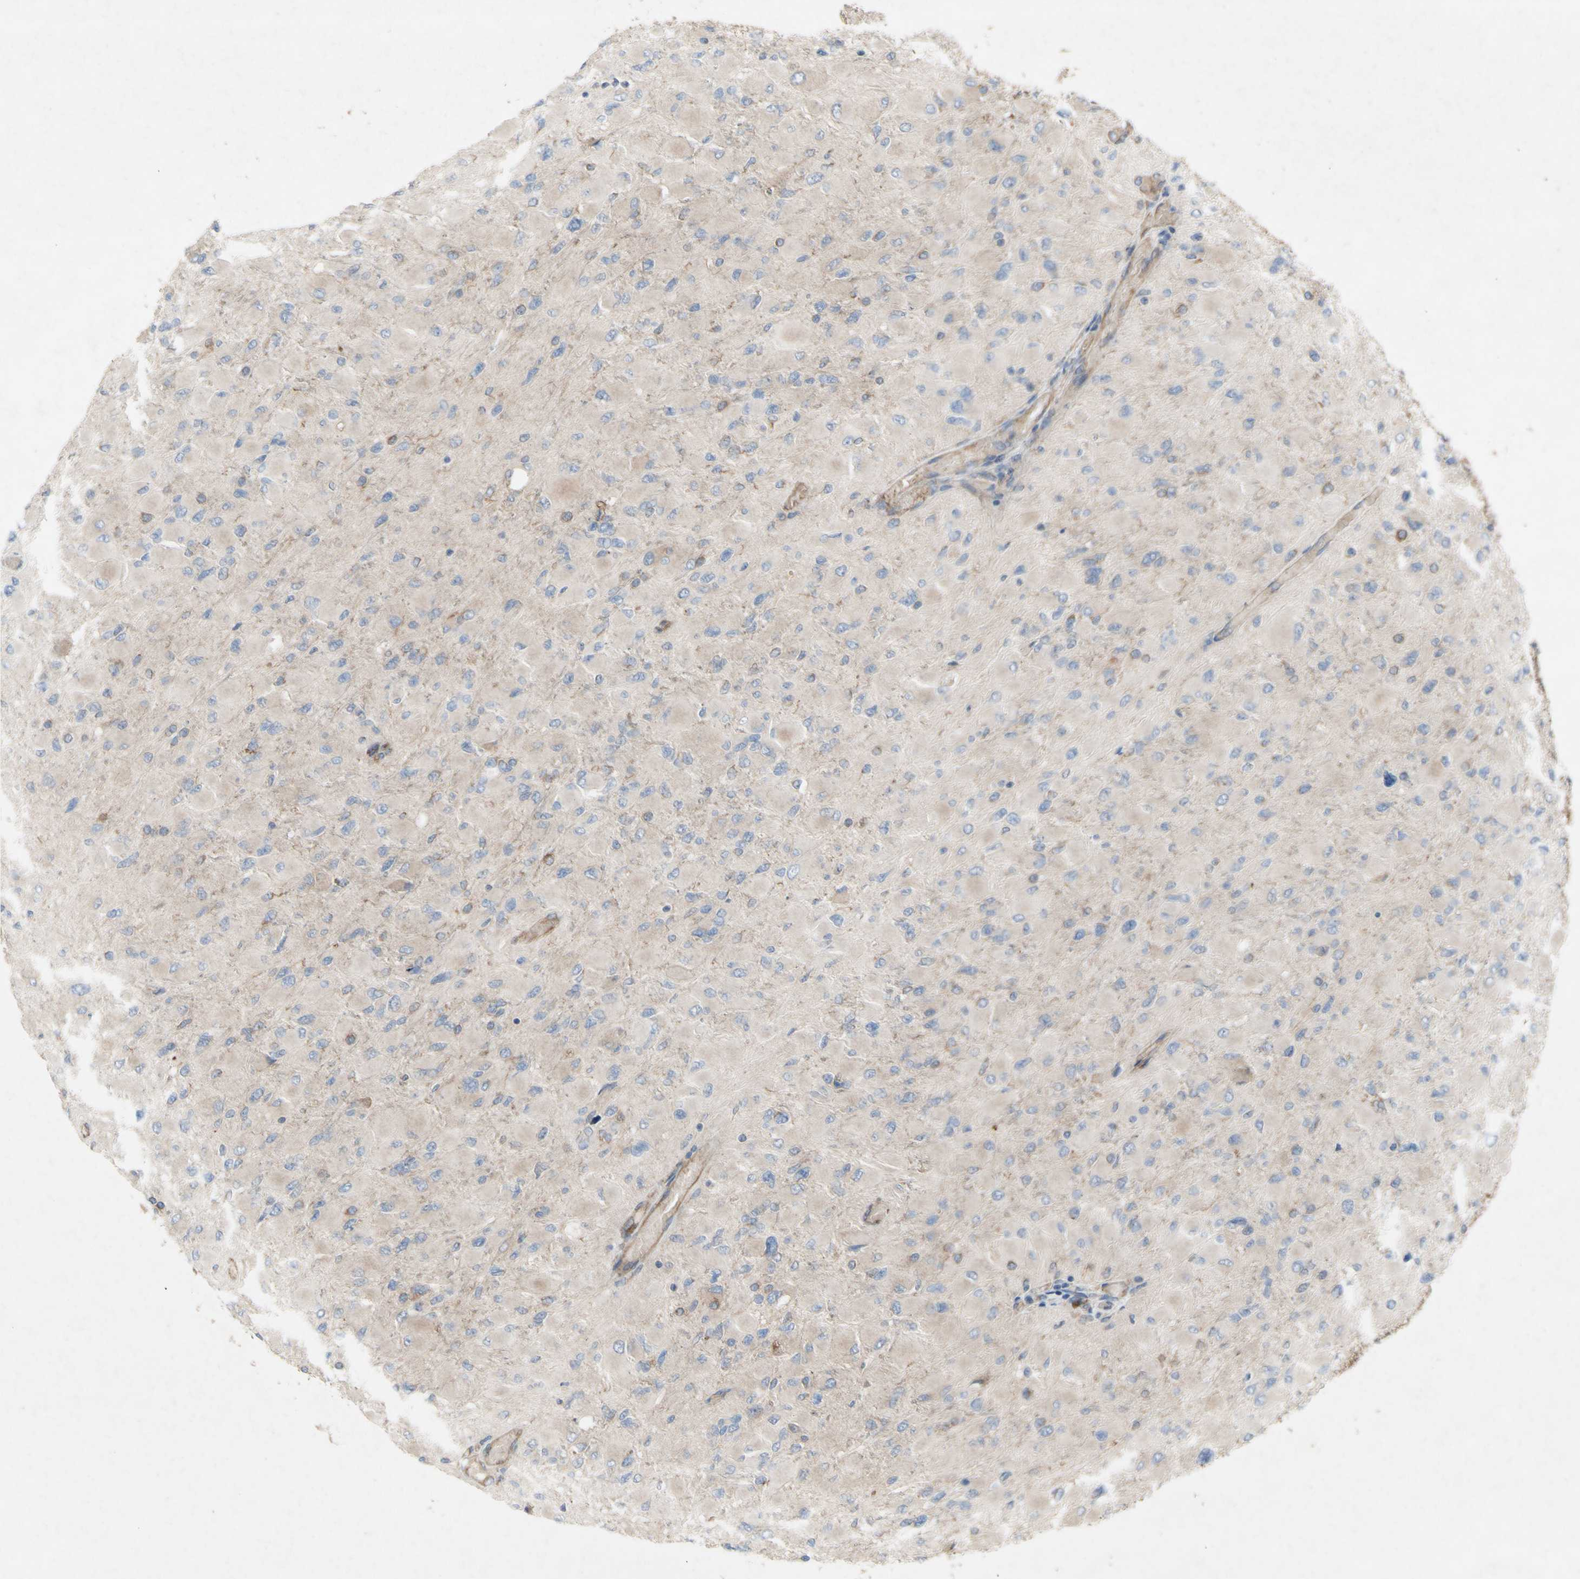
{"staining": {"intensity": "negative", "quantity": "none", "location": "none"}, "tissue": "glioma", "cell_type": "Tumor cells", "image_type": "cancer", "snomed": [{"axis": "morphology", "description": "Glioma, malignant, High grade"}, {"axis": "topography", "description": "Cerebral cortex"}], "caption": "A high-resolution micrograph shows IHC staining of glioma, which exhibits no significant expression in tumor cells.", "gene": "KLC1", "patient": {"sex": "female", "age": 36}}